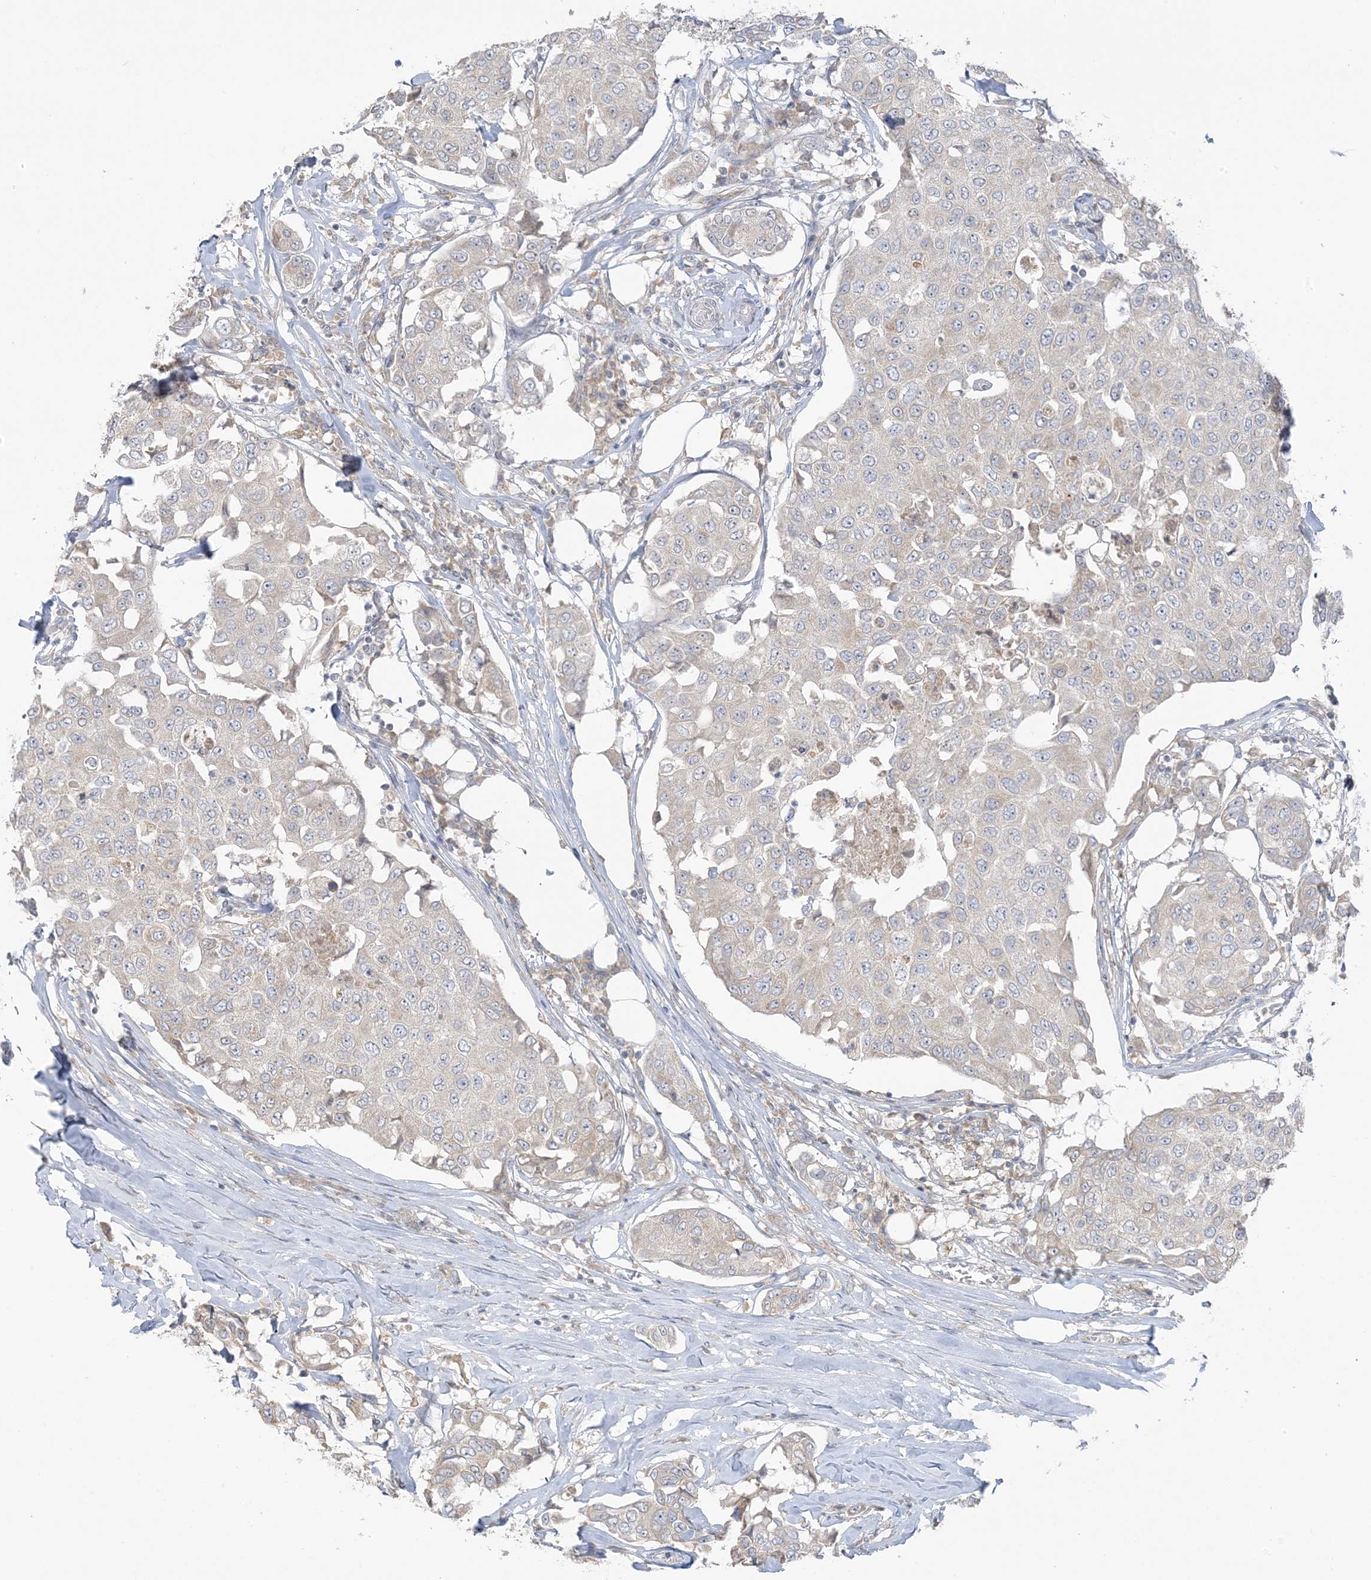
{"staining": {"intensity": "negative", "quantity": "none", "location": "none"}, "tissue": "breast cancer", "cell_type": "Tumor cells", "image_type": "cancer", "snomed": [{"axis": "morphology", "description": "Duct carcinoma"}, {"axis": "topography", "description": "Breast"}], "caption": "Breast invasive ductal carcinoma stained for a protein using immunohistochemistry shows no staining tumor cells.", "gene": "EEFSEC", "patient": {"sex": "female", "age": 80}}